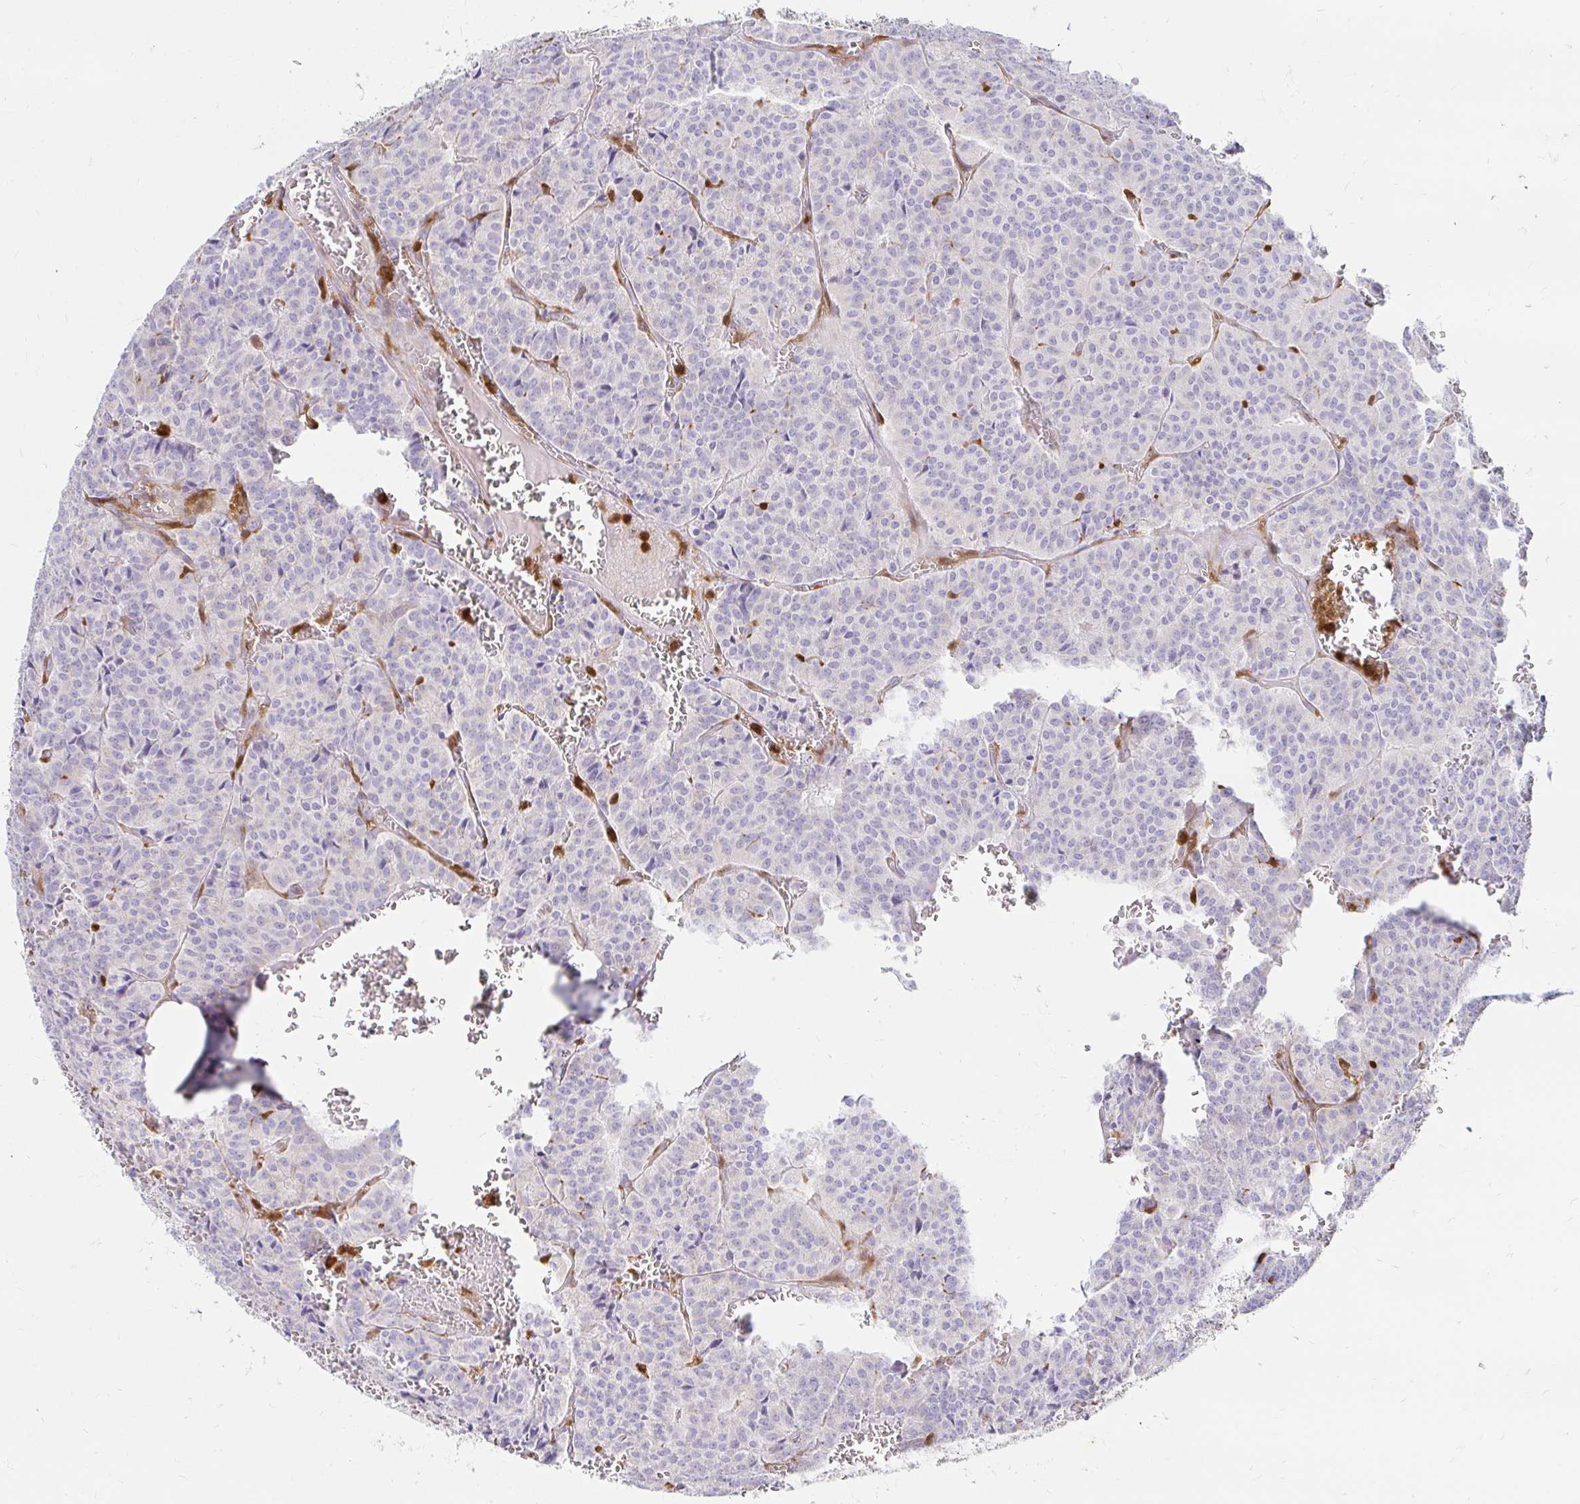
{"staining": {"intensity": "negative", "quantity": "none", "location": "none"}, "tissue": "carcinoid", "cell_type": "Tumor cells", "image_type": "cancer", "snomed": [{"axis": "morphology", "description": "Carcinoid, malignant, NOS"}, {"axis": "topography", "description": "Lung"}], "caption": "DAB immunohistochemical staining of malignant carcinoid displays no significant expression in tumor cells.", "gene": "PYCARD", "patient": {"sex": "male", "age": 70}}